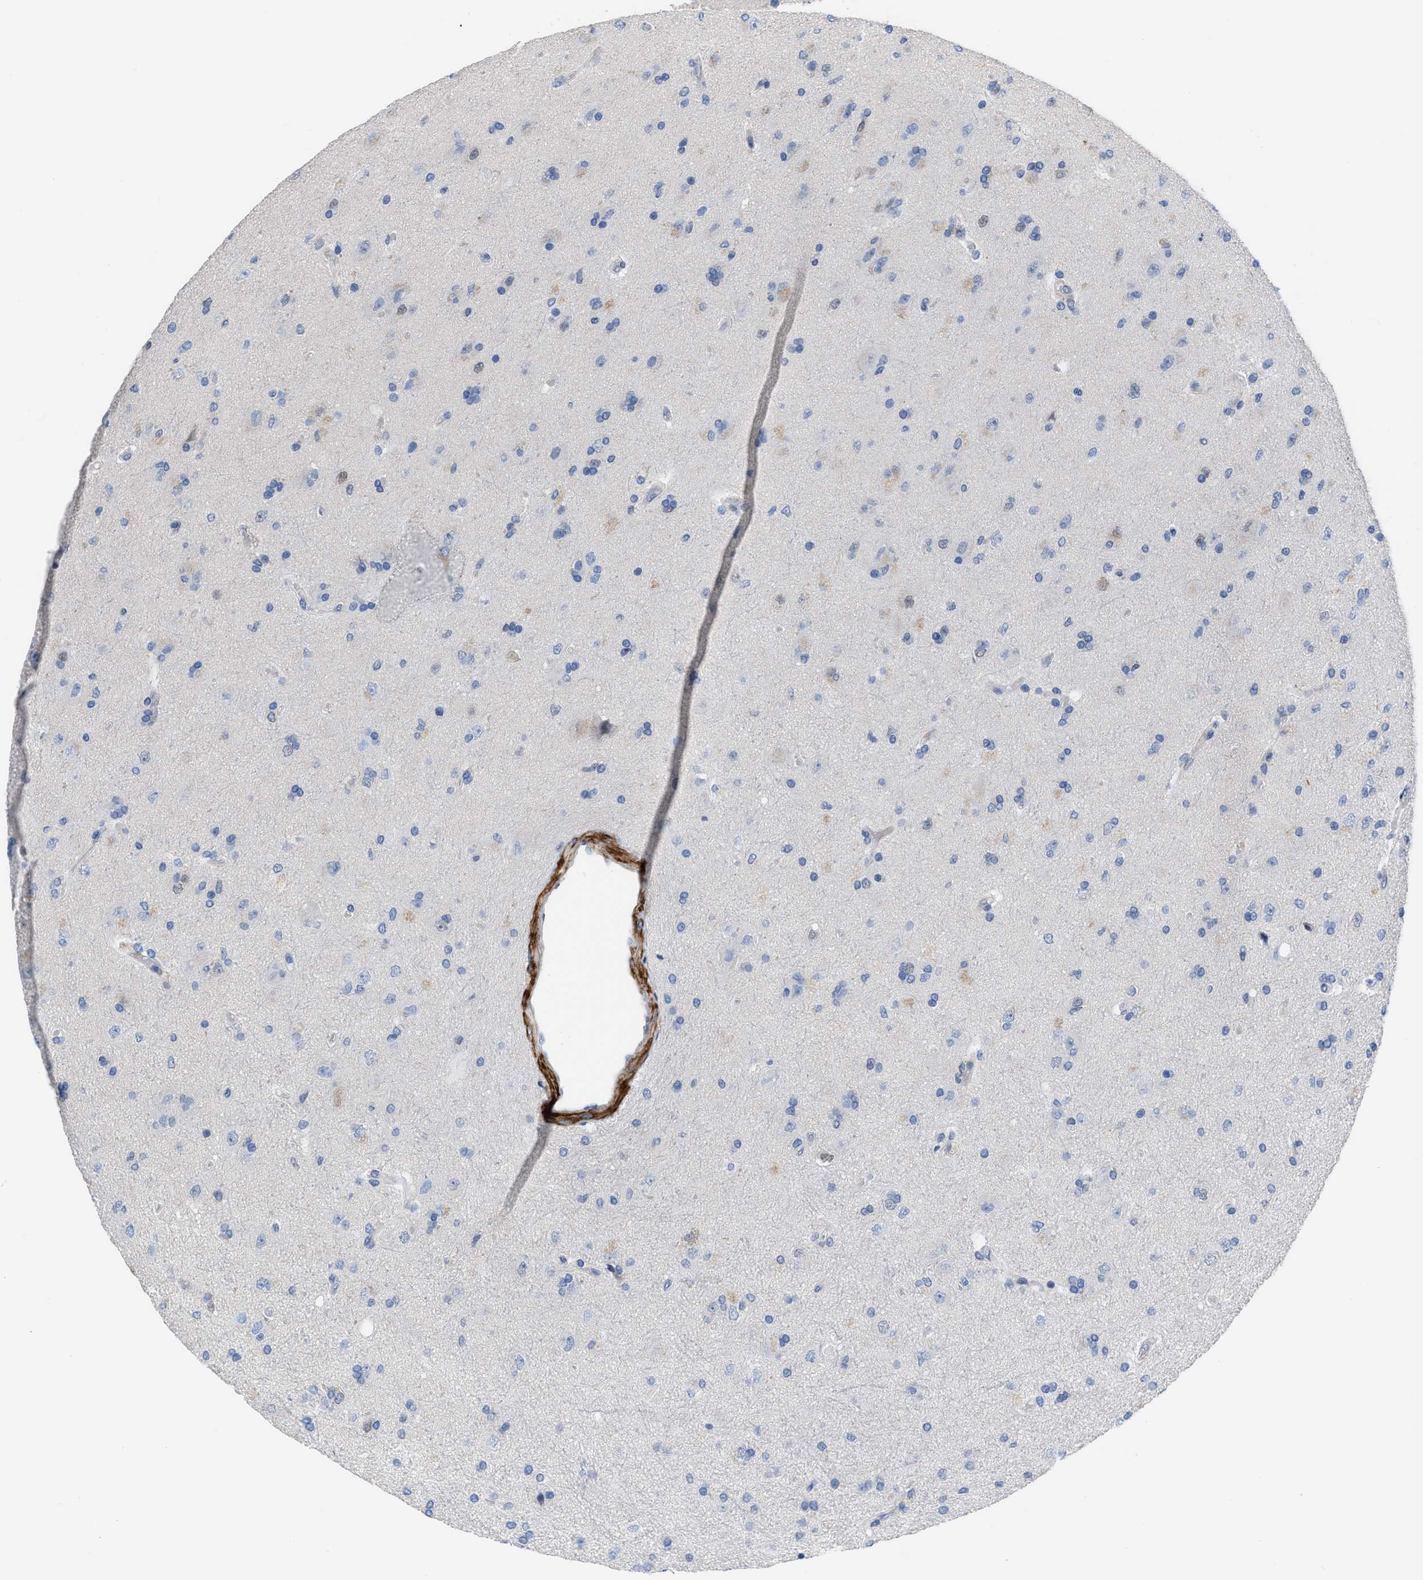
{"staining": {"intensity": "weak", "quantity": "<25%", "location": "cytoplasmic/membranous,nuclear"}, "tissue": "glioma", "cell_type": "Tumor cells", "image_type": "cancer", "snomed": [{"axis": "morphology", "description": "Glioma, malignant, High grade"}, {"axis": "topography", "description": "Brain"}], "caption": "Human malignant glioma (high-grade) stained for a protein using IHC displays no positivity in tumor cells.", "gene": "PRMT2", "patient": {"sex": "male", "age": 72}}